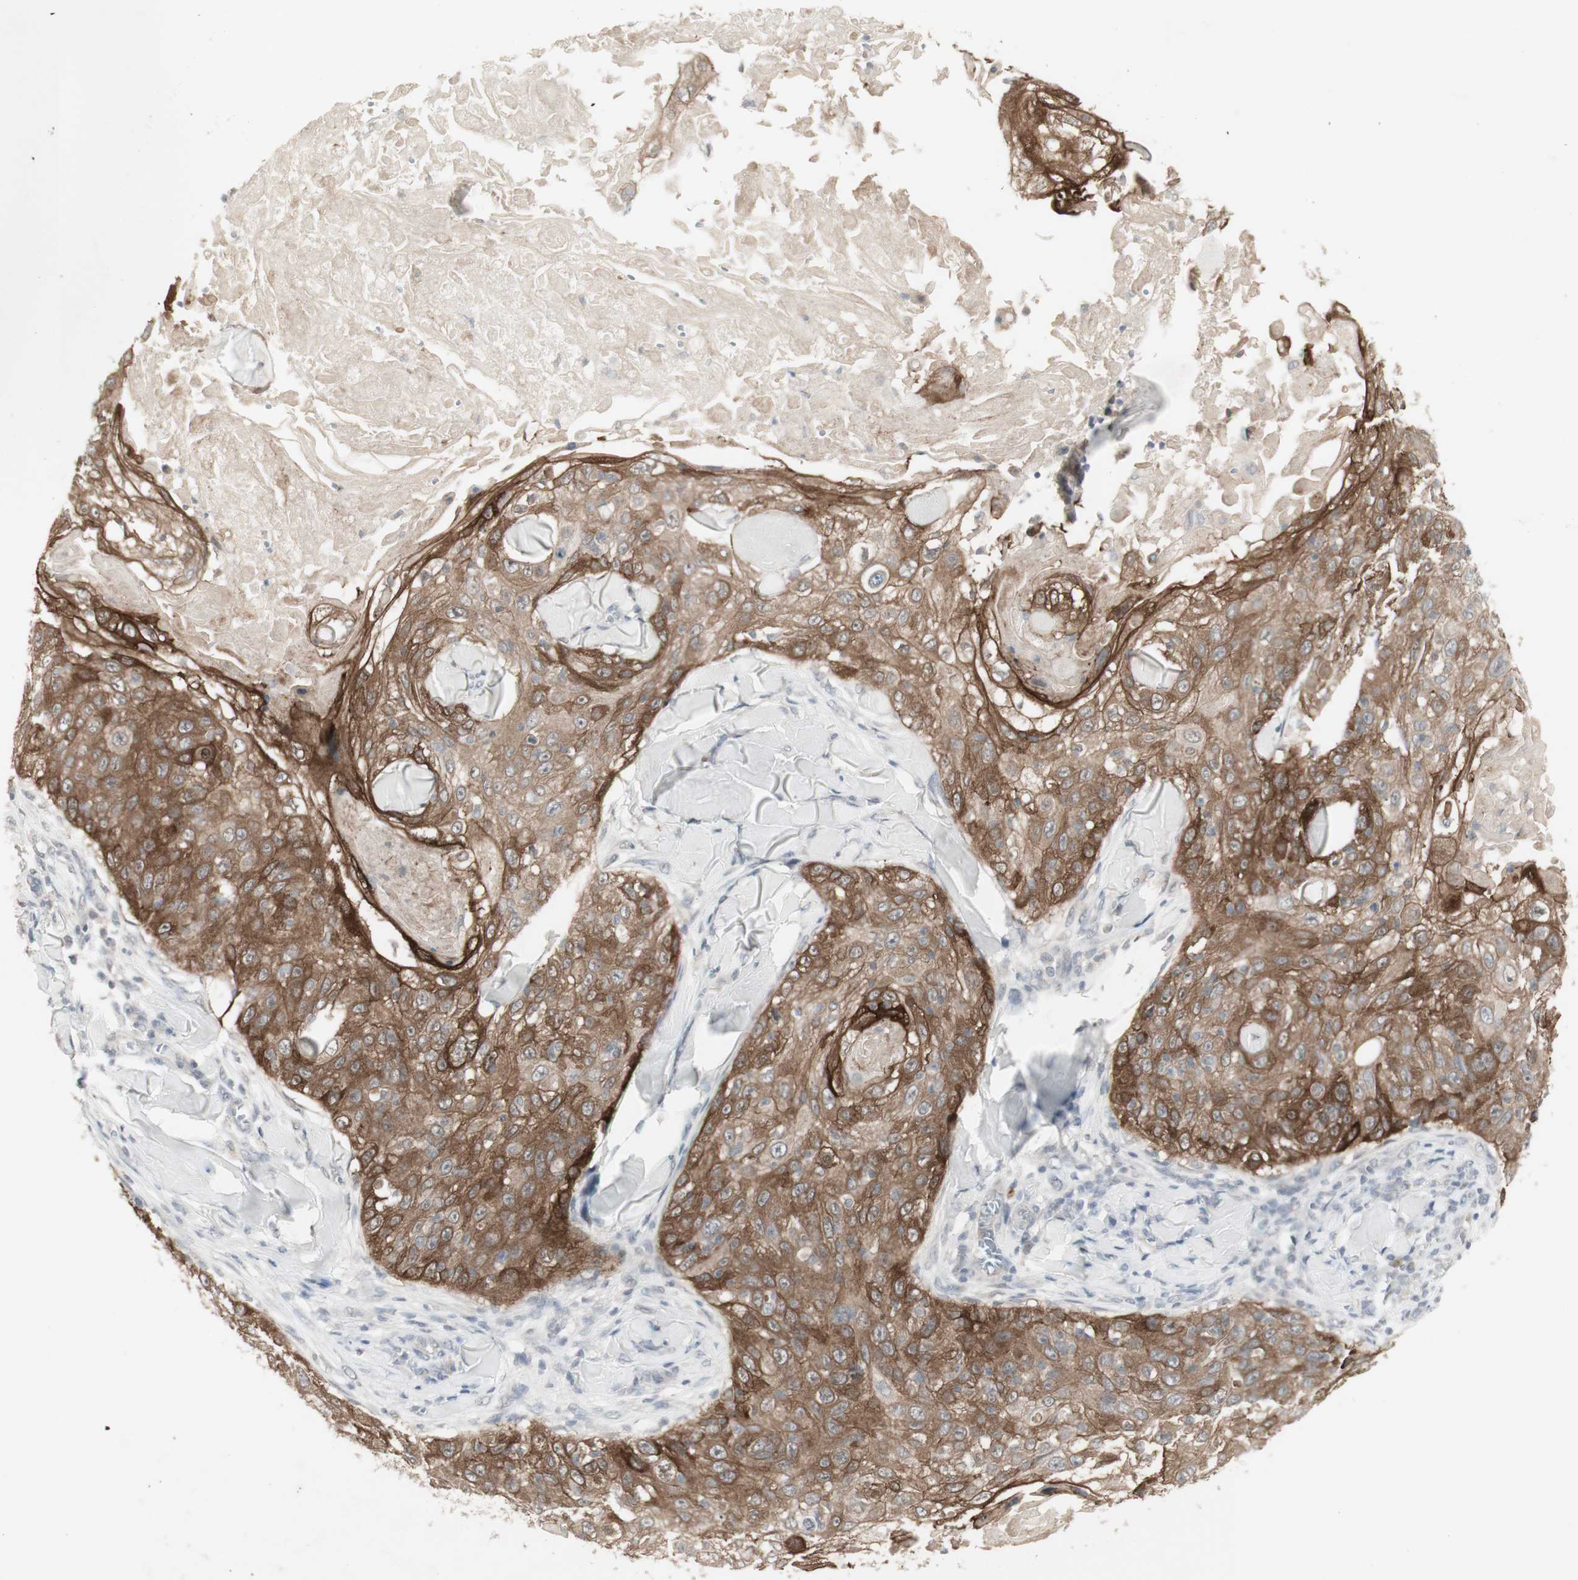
{"staining": {"intensity": "strong", "quantity": ">75%", "location": "cytoplasmic/membranous"}, "tissue": "skin cancer", "cell_type": "Tumor cells", "image_type": "cancer", "snomed": [{"axis": "morphology", "description": "Squamous cell carcinoma, NOS"}, {"axis": "topography", "description": "Skin"}], "caption": "Protein staining displays strong cytoplasmic/membranous staining in approximately >75% of tumor cells in skin squamous cell carcinoma.", "gene": "C1orf116", "patient": {"sex": "male", "age": 86}}